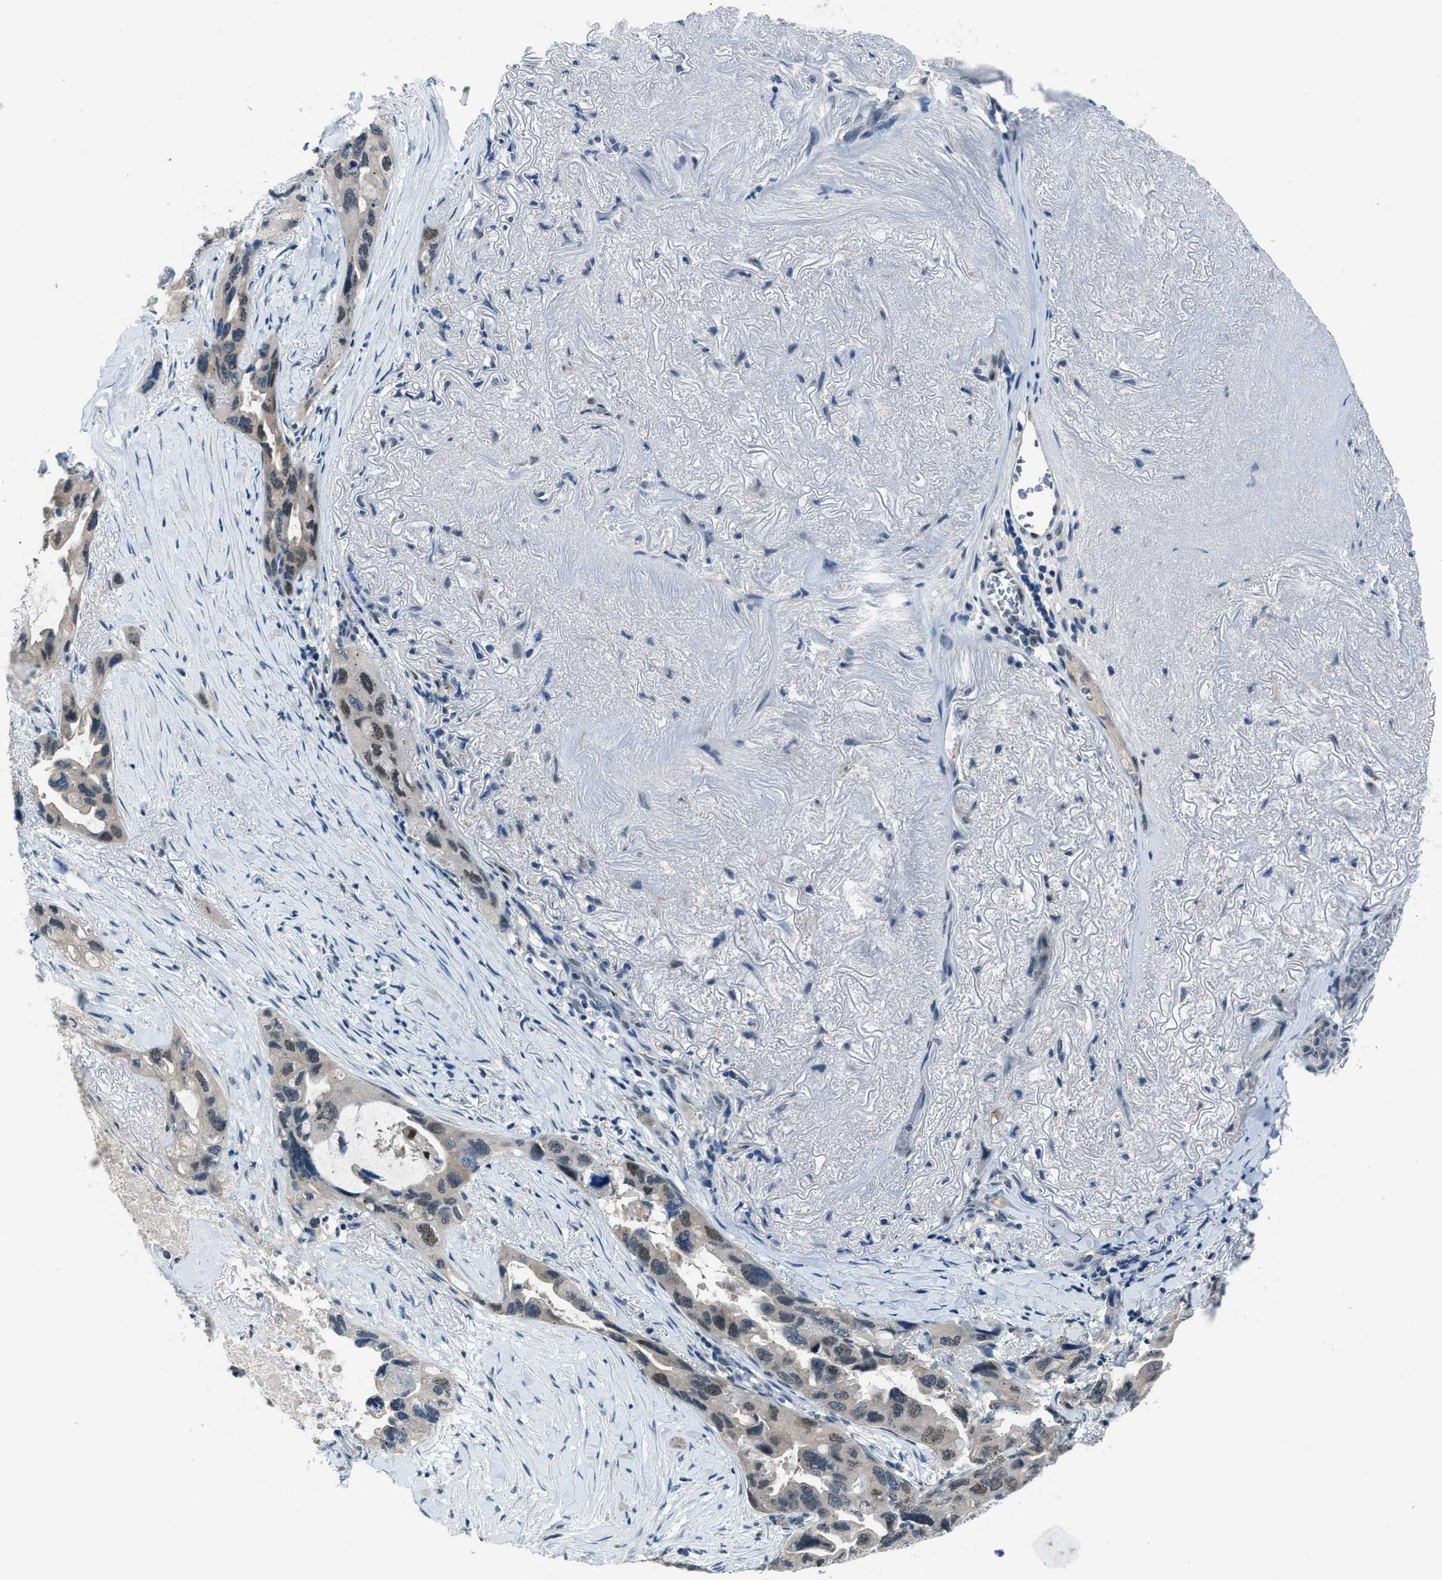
{"staining": {"intensity": "weak", "quantity": "<25%", "location": "cytoplasmic/membranous,nuclear"}, "tissue": "lung cancer", "cell_type": "Tumor cells", "image_type": "cancer", "snomed": [{"axis": "morphology", "description": "Squamous cell carcinoma, NOS"}, {"axis": "topography", "description": "Lung"}], "caption": "IHC photomicrograph of neoplastic tissue: squamous cell carcinoma (lung) stained with DAB shows no significant protein positivity in tumor cells.", "gene": "DUSP19", "patient": {"sex": "female", "age": 73}}